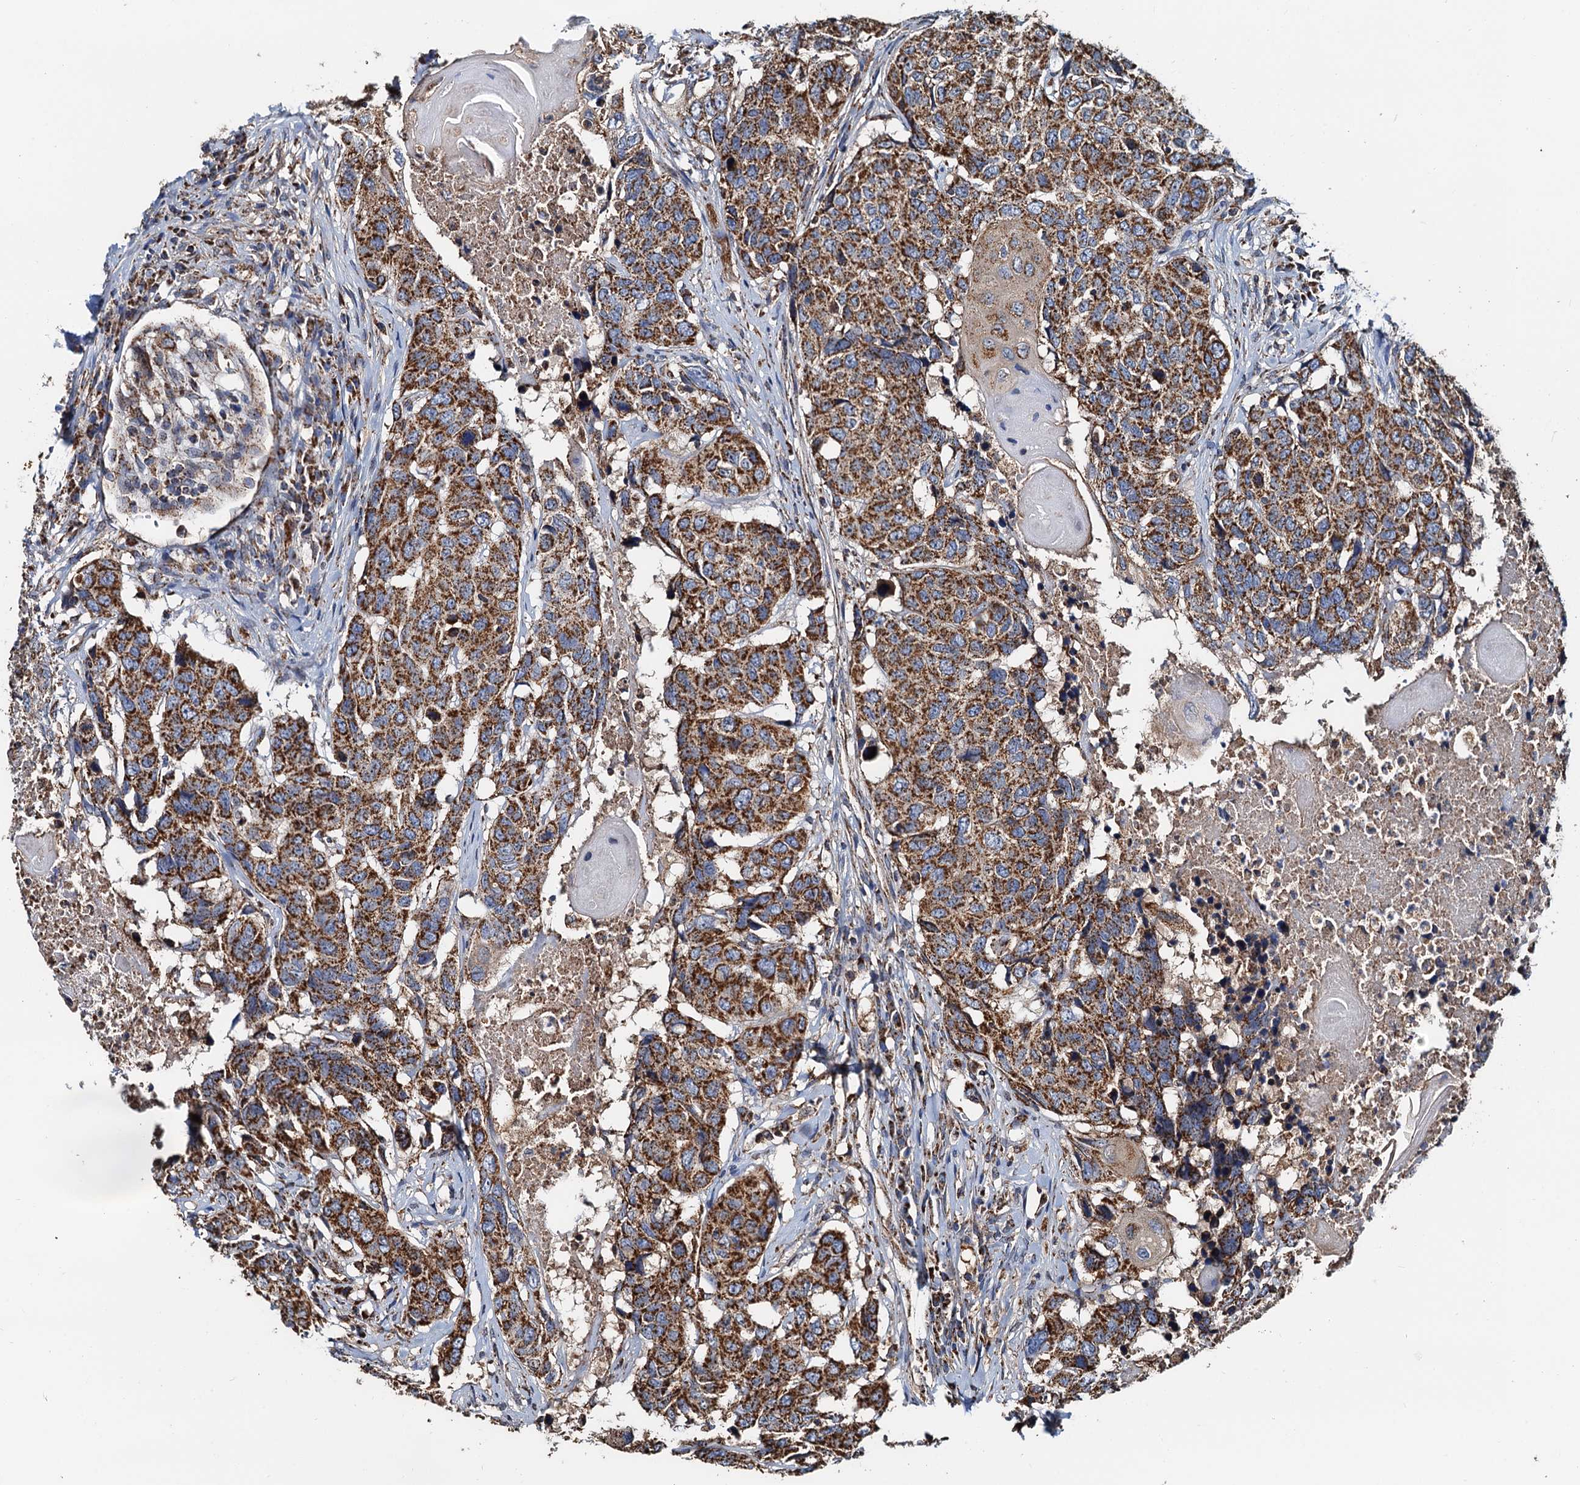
{"staining": {"intensity": "strong", "quantity": ">75%", "location": "cytoplasmic/membranous"}, "tissue": "head and neck cancer", "cell_type": "Tumor cells", "image_type": "cancer", "snomed": [{"axis": "morphology", "description": "Squamous cell carcinoma, NOS"}, {"axis": "topography", "description": "Head-Neck"}], "caption": "This is a photomicrograph of immunohistochemistry (IHC) staining of head and neck squamous cell carcinoma, which shows strong positivity in the cytoplasmic/membranous of tumor cells.", "gene": "AAGAB", "patient": {"sex": "male", "age": 66}}